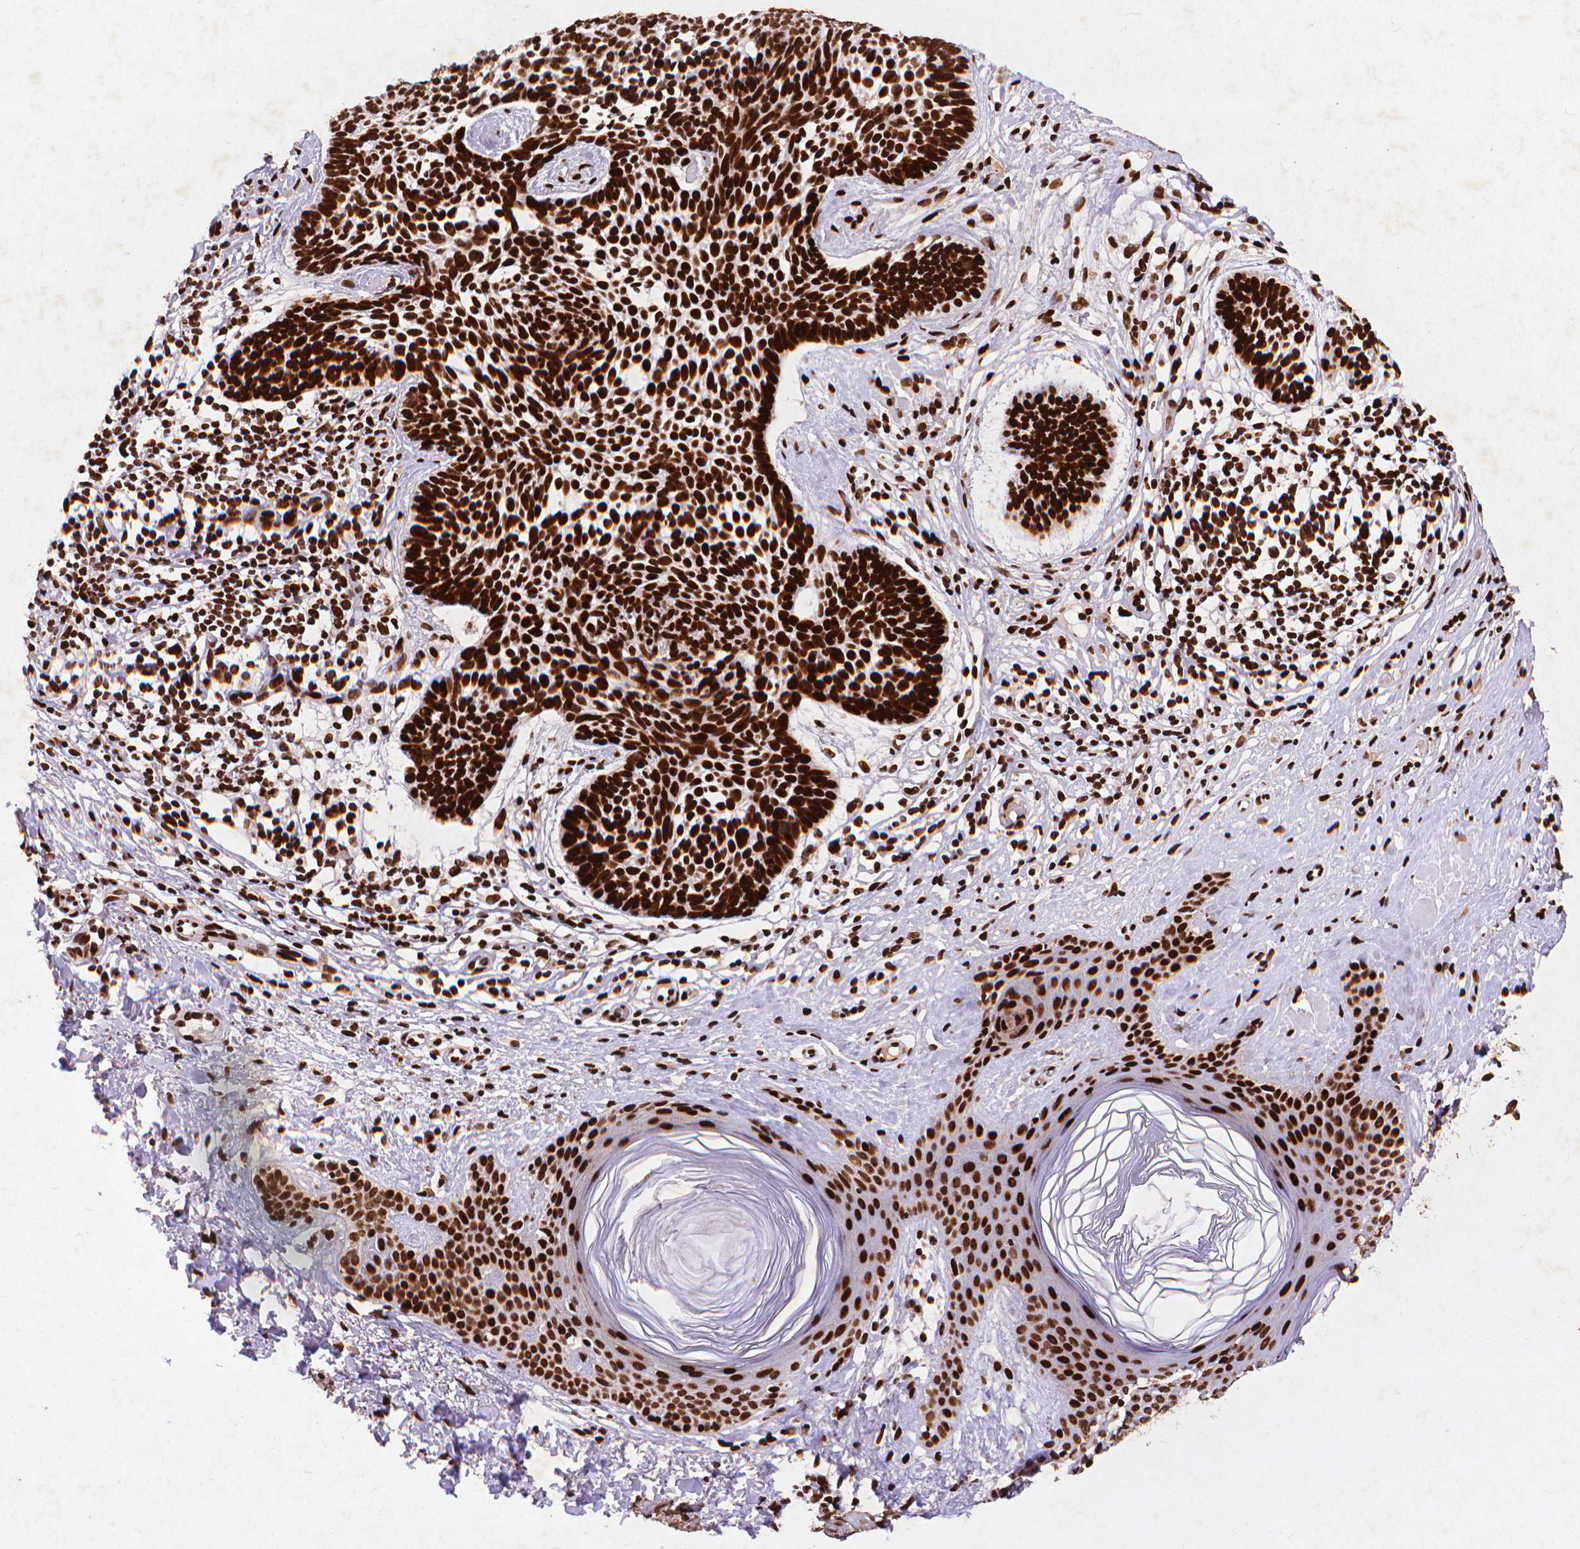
{"staining": {"intensity": "strong", "quantity": ">75%", "location": "nuclear"}, "tissue": "skin cancer", "cell_type": "Tumor cells", "image_type": "cancer", "snomed": [{"axis": "morphology", "description": "Basal cell carcinoma"}, {"axis": "topography", "description": "Skin"}], "caption": "An immunohistochemistry (IHC) histopathology image of neoplastic tissue is shown. Protein staining in brown shows strong nuclear positivity in basal cell carcinoma (skin) within tumor cells. Using DAB (brown) and hematoxylin (blue) stains, captured at high magnification using brightfield microscopy.", "gene": "CITED2", "patient": {"sex": "male", "age": 85}}